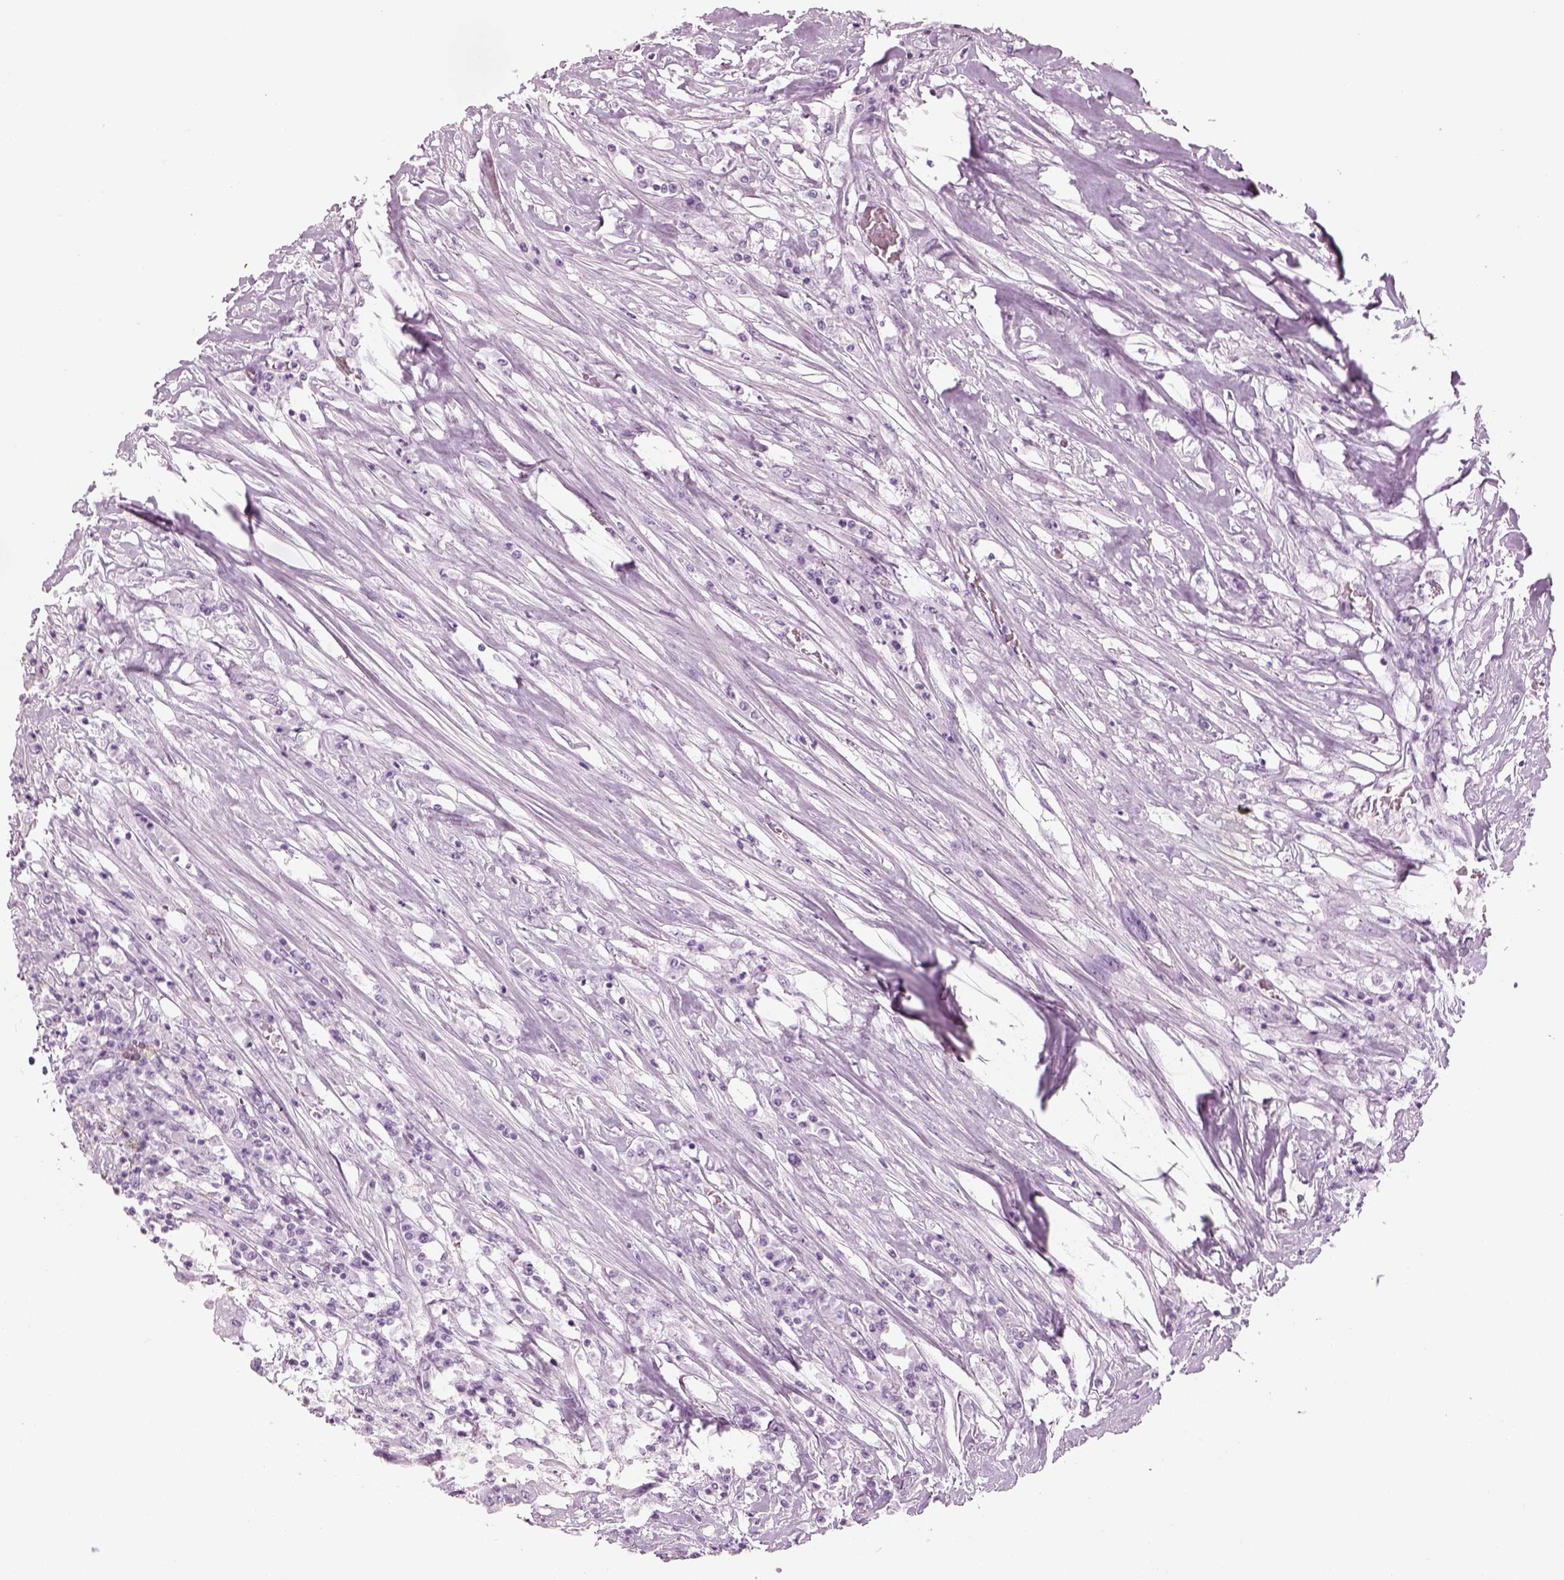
{"staining": {"intensity": "negative", "quantity": "none", "location": "none"}, "tissue": "colorectal cancer", "cell_type": "Tumor cells", "image_type": "cancer", "snomed": [{"axis": "morphology", "description": "Adenocarcinoma, NOS"}, {"axis": "topography", "description": "Rectum"}], "caption": "Tumor cells are negative for protein expression in human colorectal cancer (adenocarcinoma). The staining was performed using DAB to visualize the protein expression in brown, while the nuclei were stained in blue with hematoxylin (Magnification: 20x).", "gene": "SAG", "patient": {"sex": "male", "age": 54}}